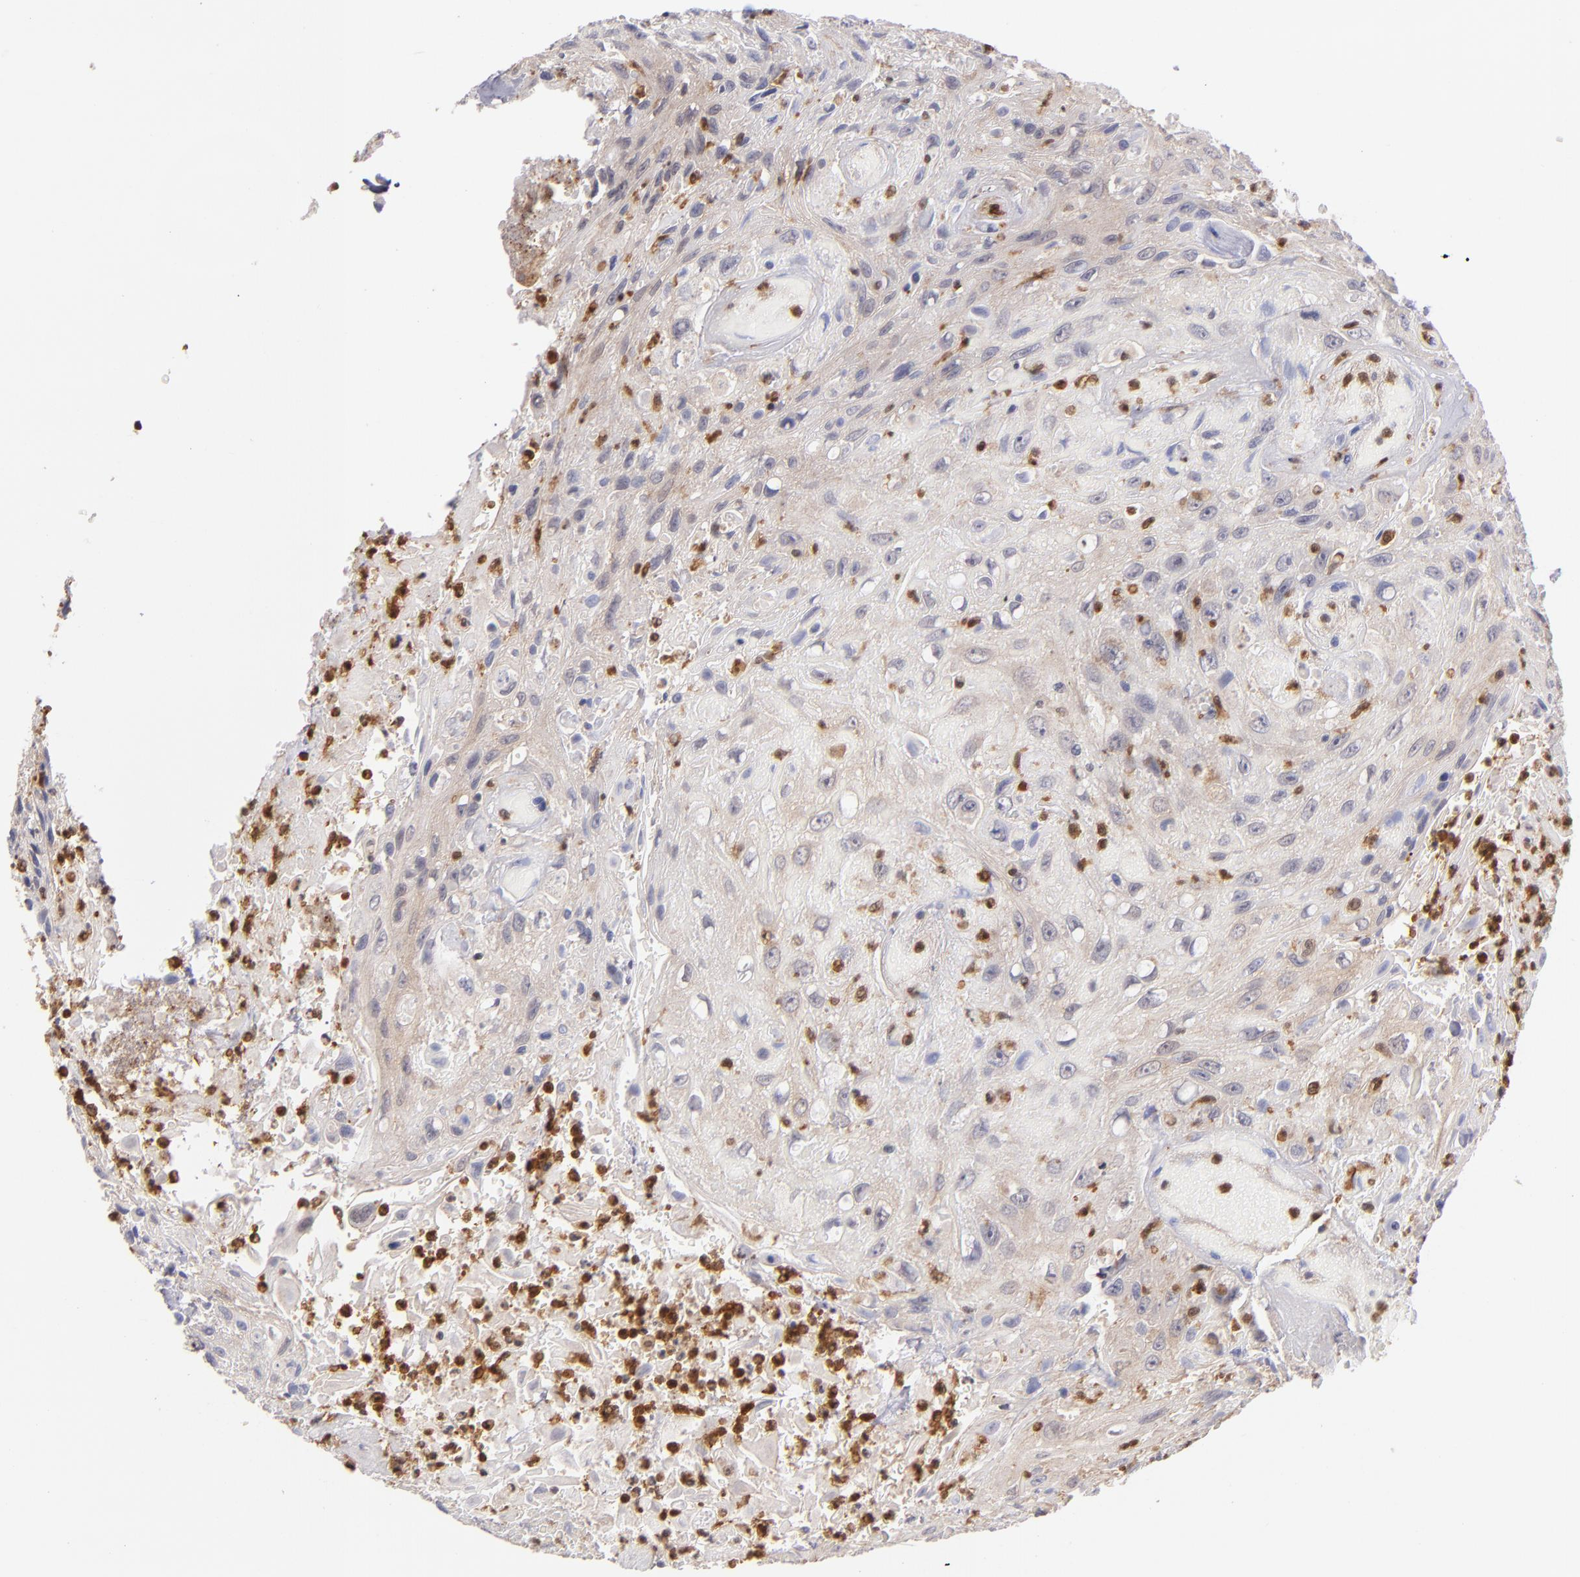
{"staining": {"intensity": "weak", "quantity": "25%-75%", "location": "cytoplasmic/membranous"}, "tissue": "urothelial cancer", "cell_type": "Tumor cells", "image_type": "cancer", "snomed": [{"axis": "morphology", "description": "Urothelial carcinoma, High grade"}, {"axis": "topography", "description": "Urinary bladder"}], "caption": "High-power microscopy captured an immunohistochemistry photomicrograph of urothelial cancer, revealing weak cytoplasmic/membranous expression in approximately 25%-75% of tumor cells. Using DAB (brown) and hematoxylin (blue) stains, captured at high magnification using brightfield microscopy.", "gene": "PRKCD", "patient": {"sex": "female", "age": 84}}